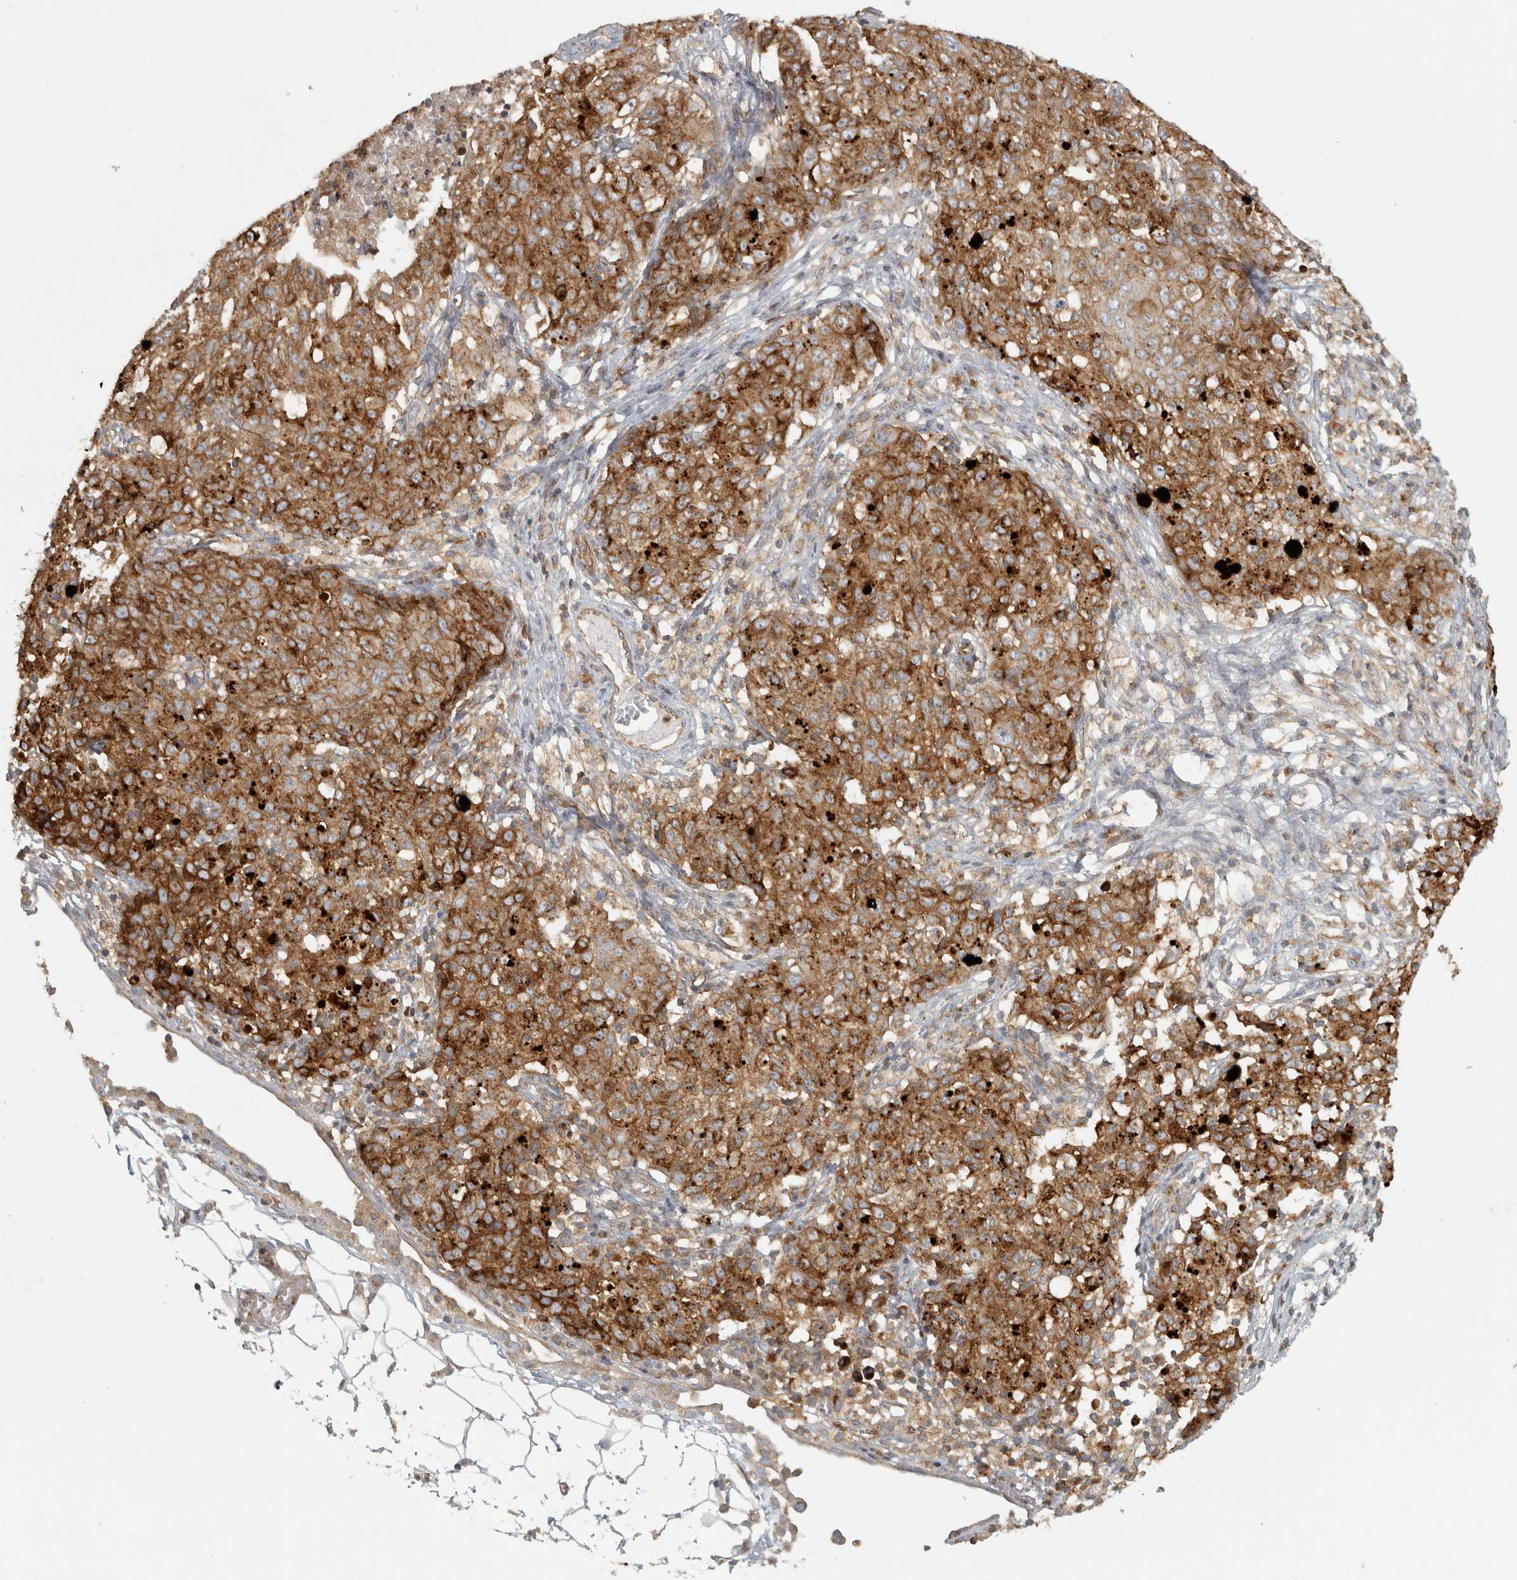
{"staining": {"intensity": "moderate", "quantity": ">75%", "location": "cytoplasmic/membranous"}, "tissue": "ovarian cancer", "cell_type": "Tumor cells", "image_type": "cancer", "snomed": [{"axis": "morphology", "description": "Carcinoma, endometroid"}, {"axis": "topography", "description": "Ovary"}], "caption": "Immunohistochemical staining of ovarian endometroid carcinoma reveals moderate cytoplasmic/membranous protein staining in about >75% of tumor cells.", "gene": "HLA-E", "patient": {"sex": "female", "age": 42}}